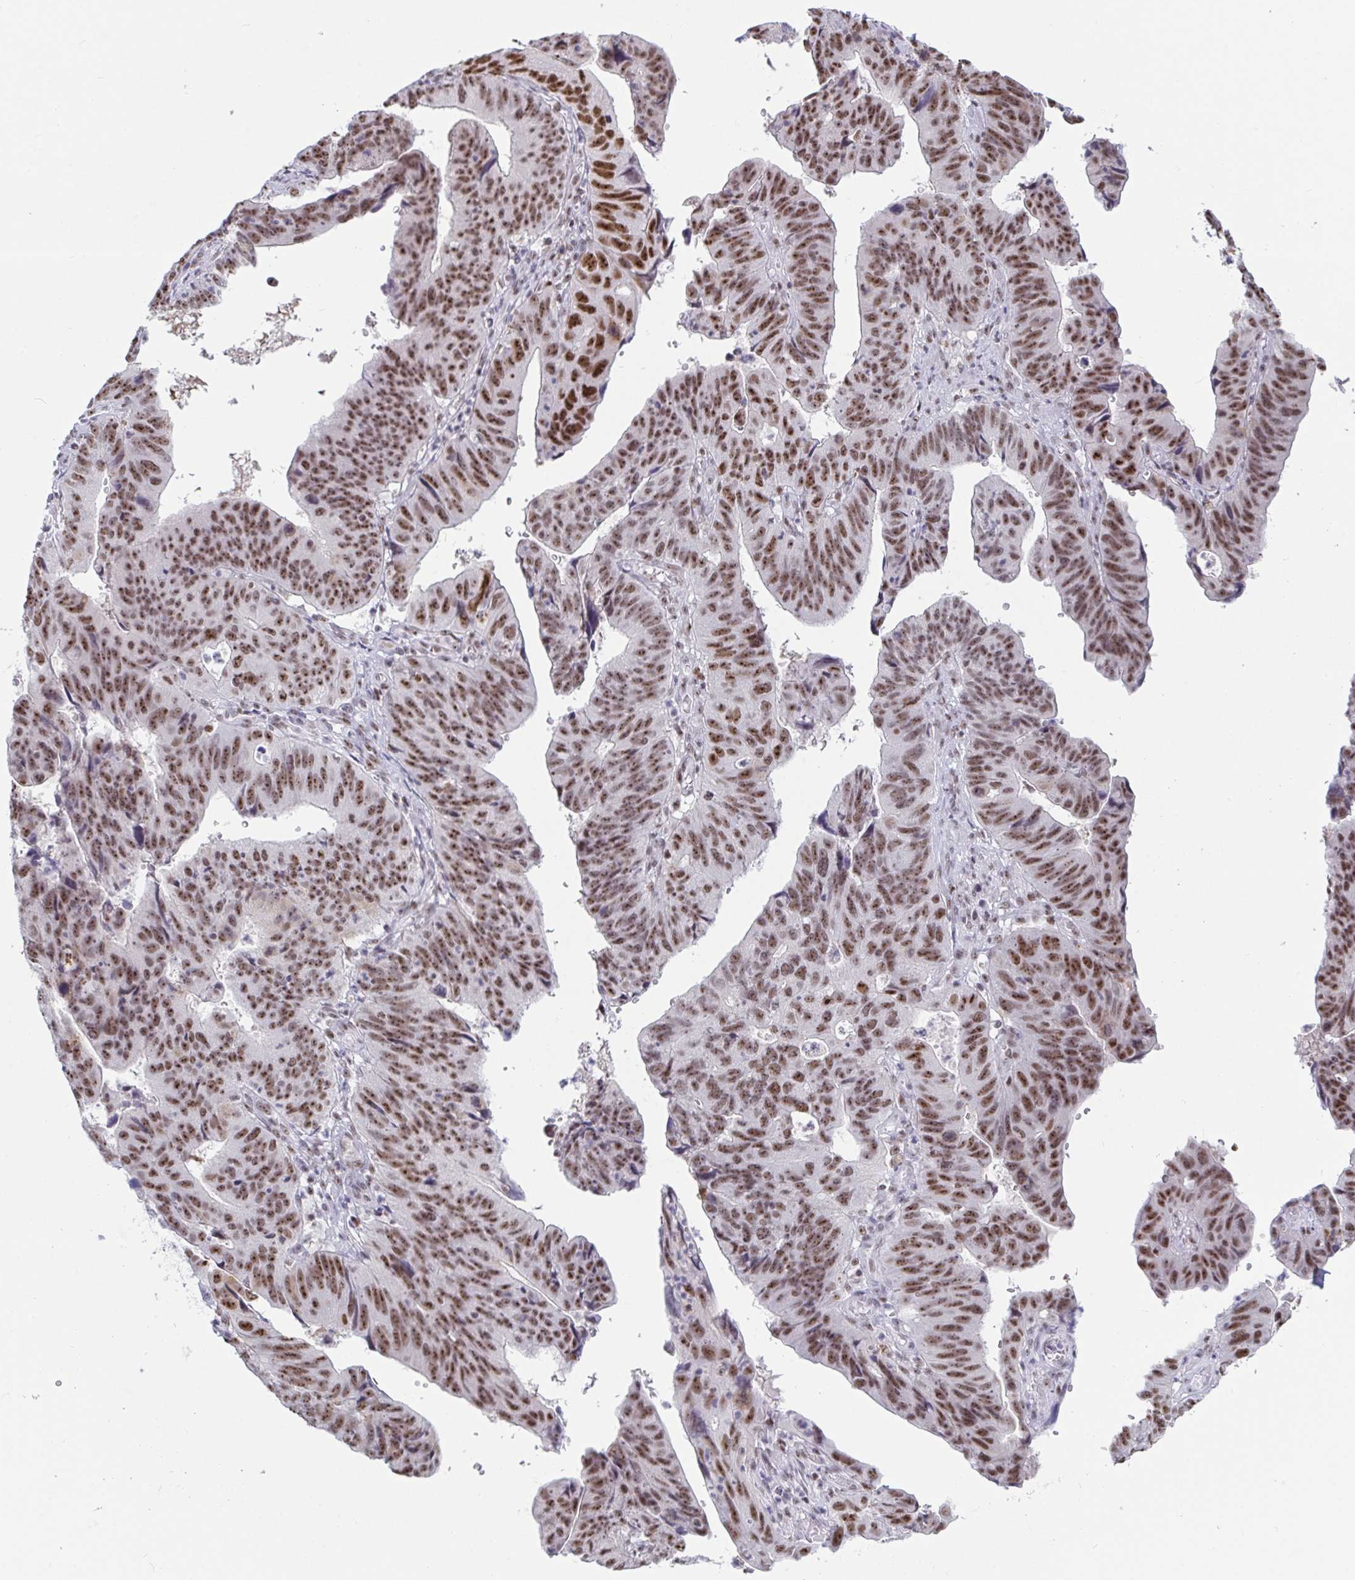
{"staining": {"intensity": "moderate", "quantity": ">75%", "location": "nuclear"}, "tissue": "stomach cancer", "cell_type": "Tumor cells", "image_type": "cancer", "snomed": [{"axis": "morphology", "description": "Adenocarcinoma, NOS"}, {"axis": "topography", "description": "Stomach"}], "caption": "Human adenocarcinoma (stomach) stained with a protein marker reveals moderate staining in tumor cells.", "gene": "SUPT16H", "patient": {"sex": "male", "age": 59}}